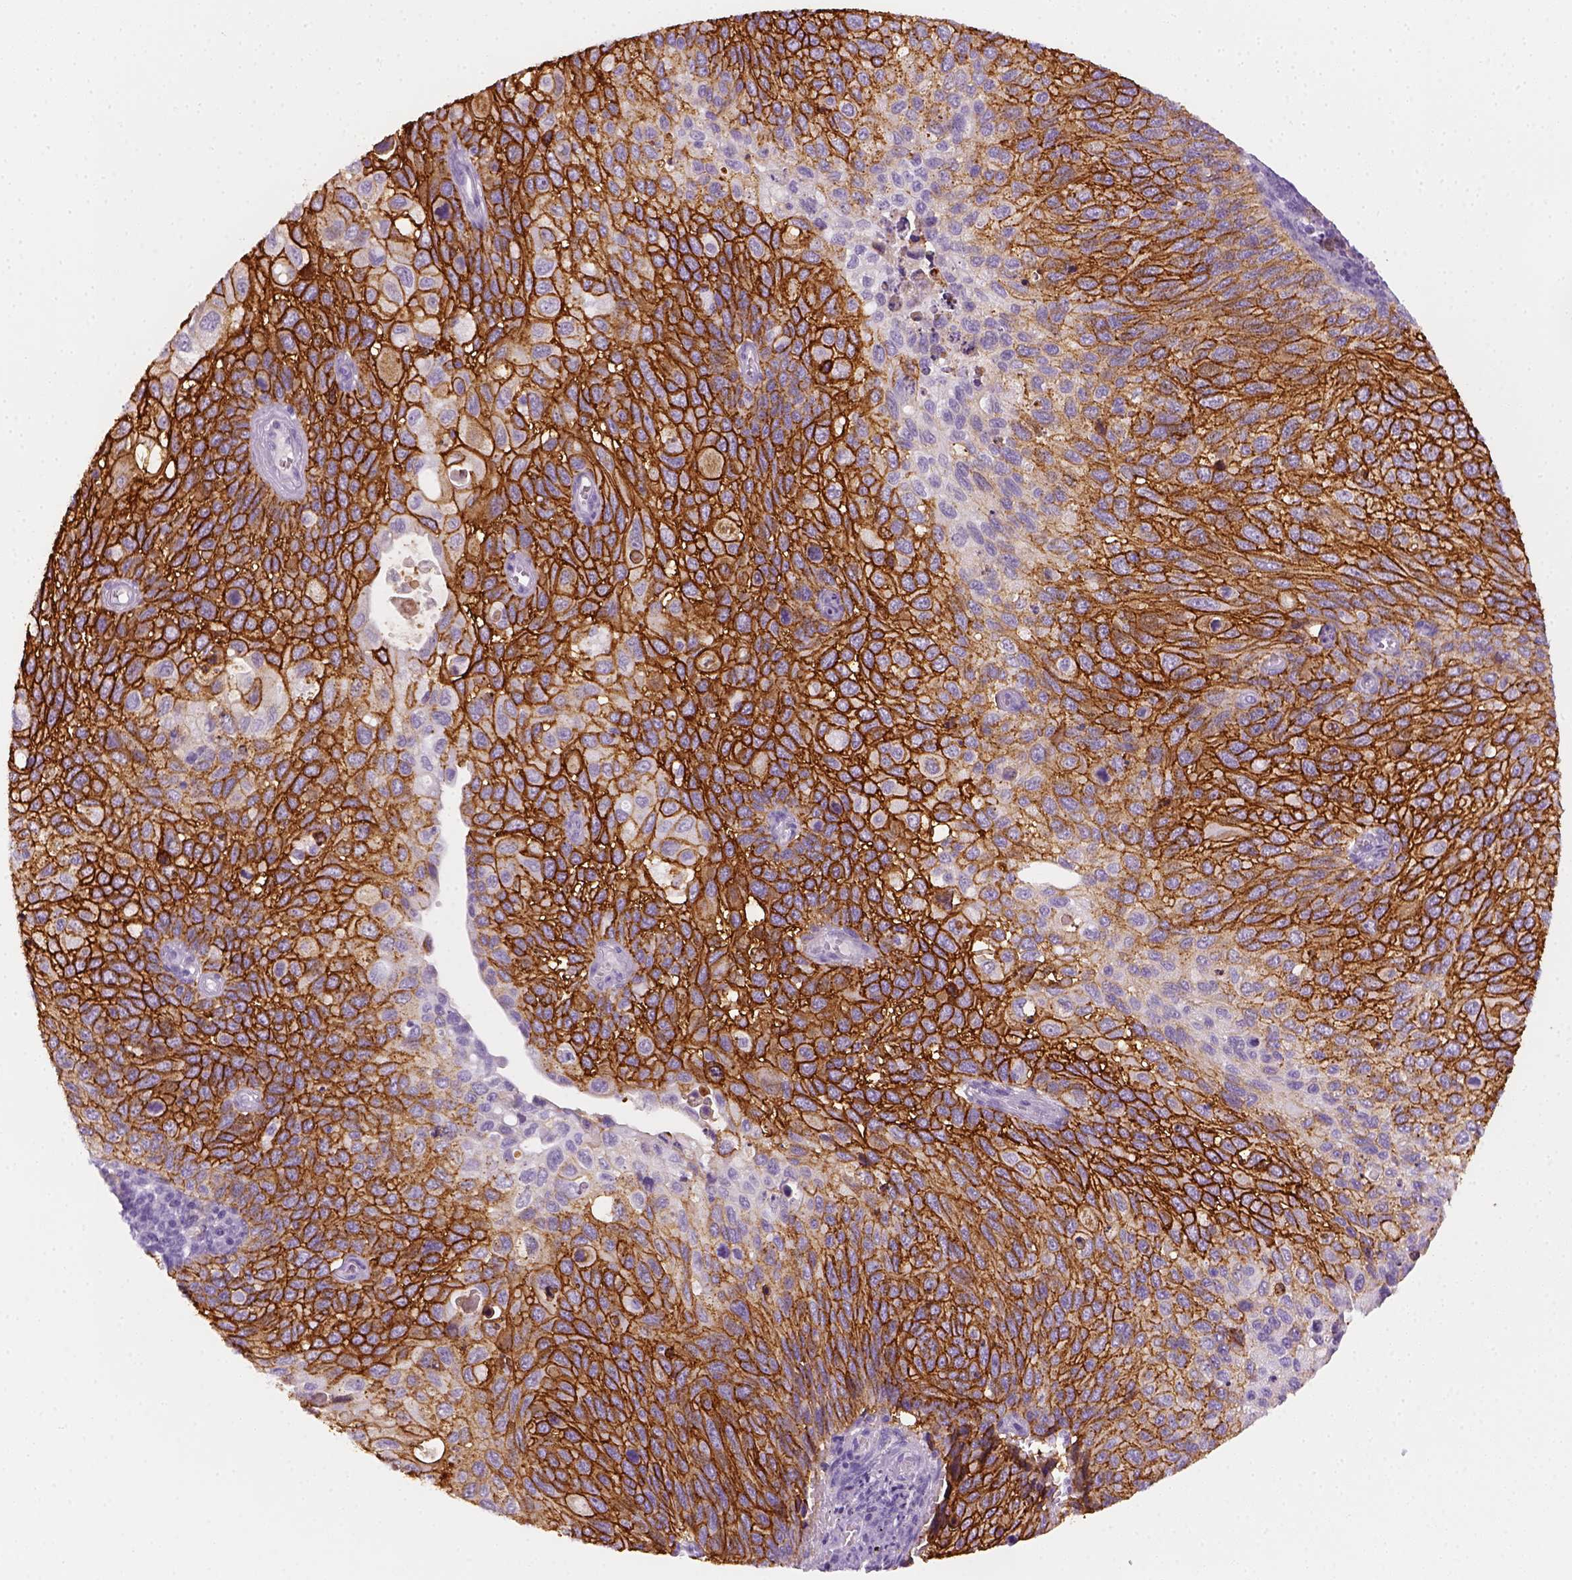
{"staining": {"intensity": "strong", "quantity": ">75%", "location": "cytoplasmic/membranous"}, "tissue": "cervical cancer", "cell_type": "Tumor cells", "image_type": "cancer", "snomed": [{"axis": "morphology", "description": "Squamous cell carcinoma, NOS"}, {"axis": "topography", "description": "Cervix"}], "caption": "The histopathology image displays immunohistochemical staining of cervical squamous cell carcinoma. There is strong cytoplasmic/membranous expression is present in approximately >75% of tumor cells.", "gene": "AQP3", "patient": {"sex": "female", "age": 70}}